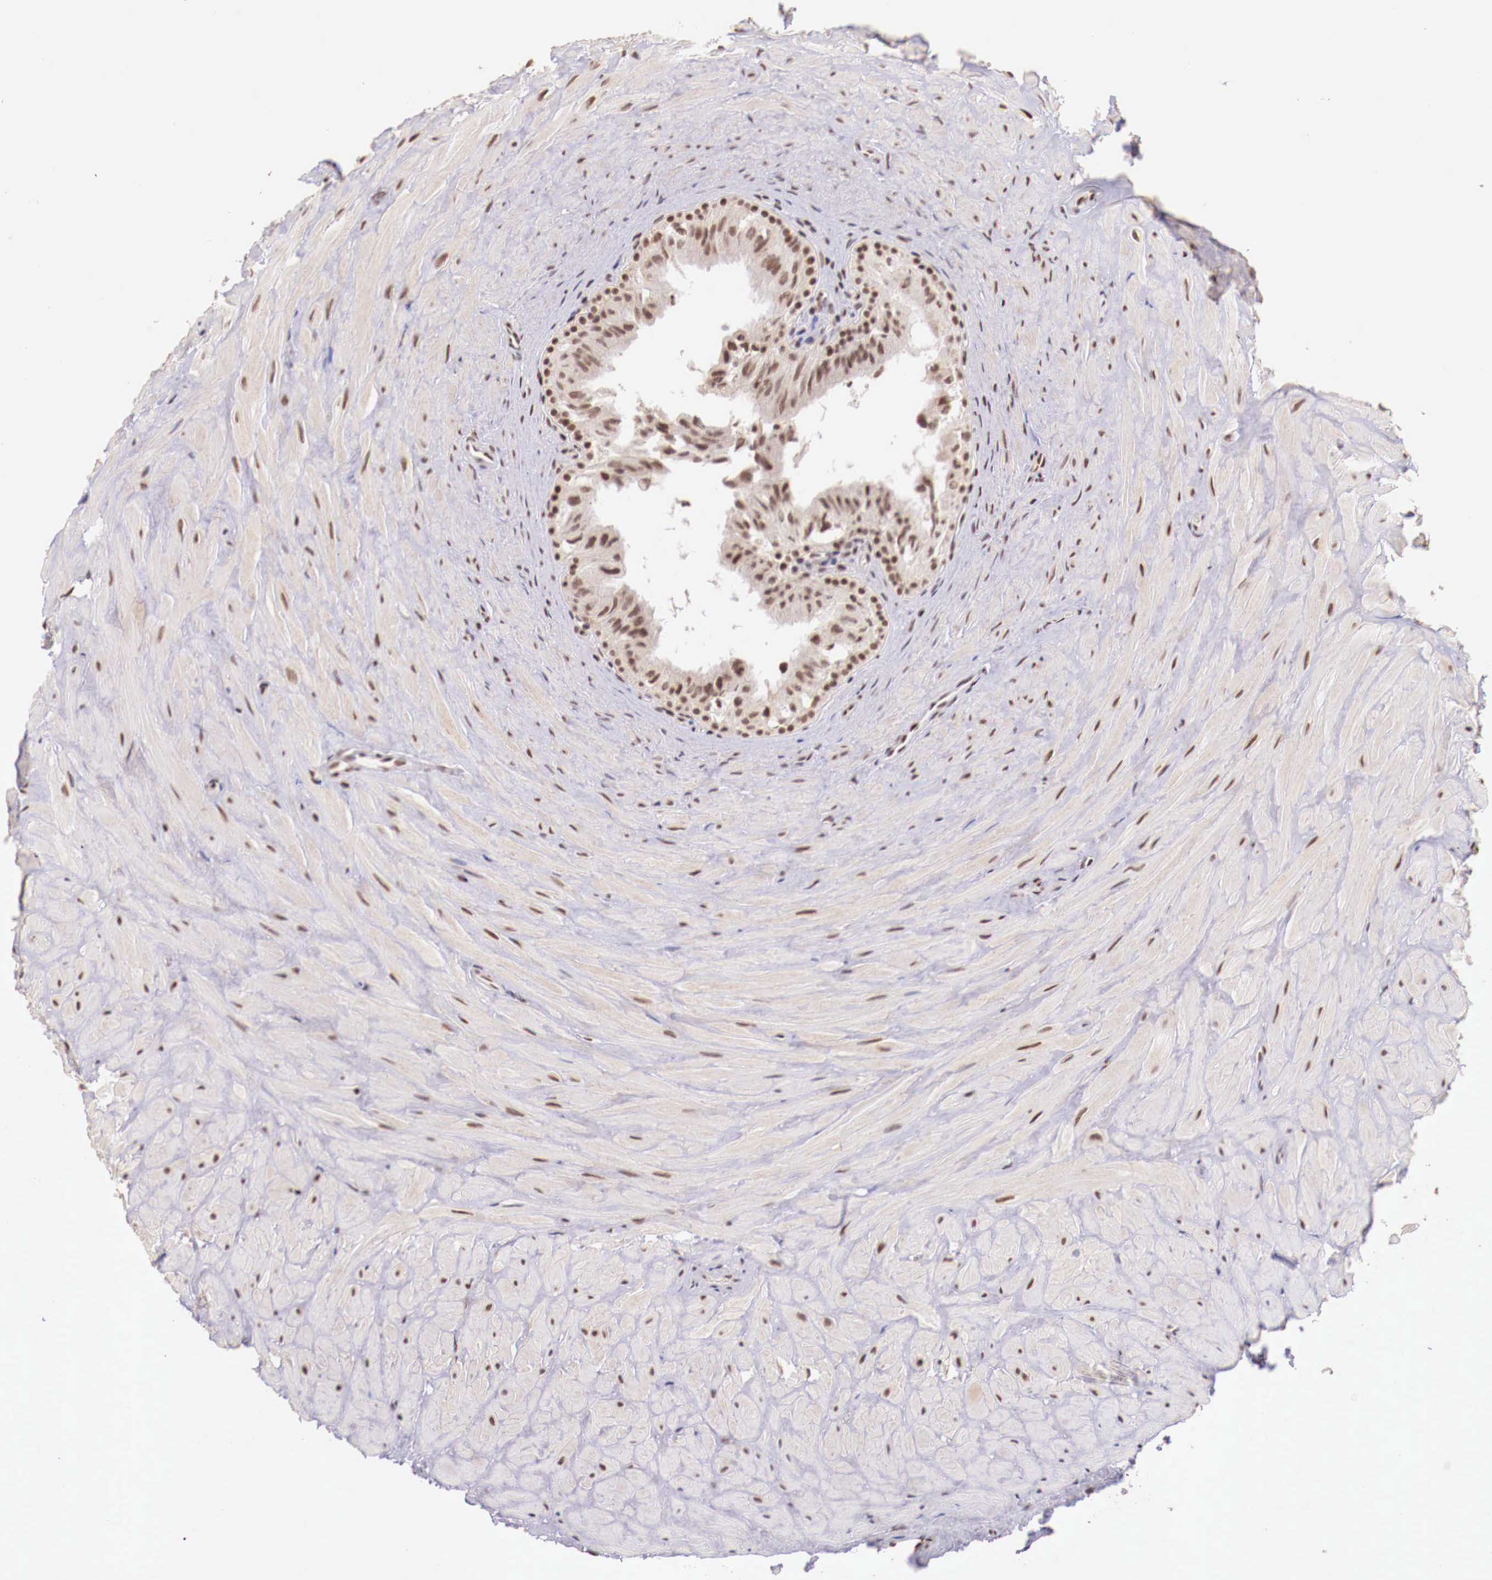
{"staining": {"intensity": "moderate", "quantity": ">75%", "location": "nuclear"}, "tissue": "epididymis", "cell_type": "Glandular cells", "image_type": "normal", "snomed": [{"axis": "morphology", "description": "Normal tissue, NOS"}, {"axis": "topography", "description": "Epididymis"}], "caption": "Protein positivity by immunohistochemistry (IHC) demonstrates moderate nuclear staining in approximately >75% of glandular cells in normal epididymis.", "gene": "SP1", "patient": {"sex": "male", "age": 35}}